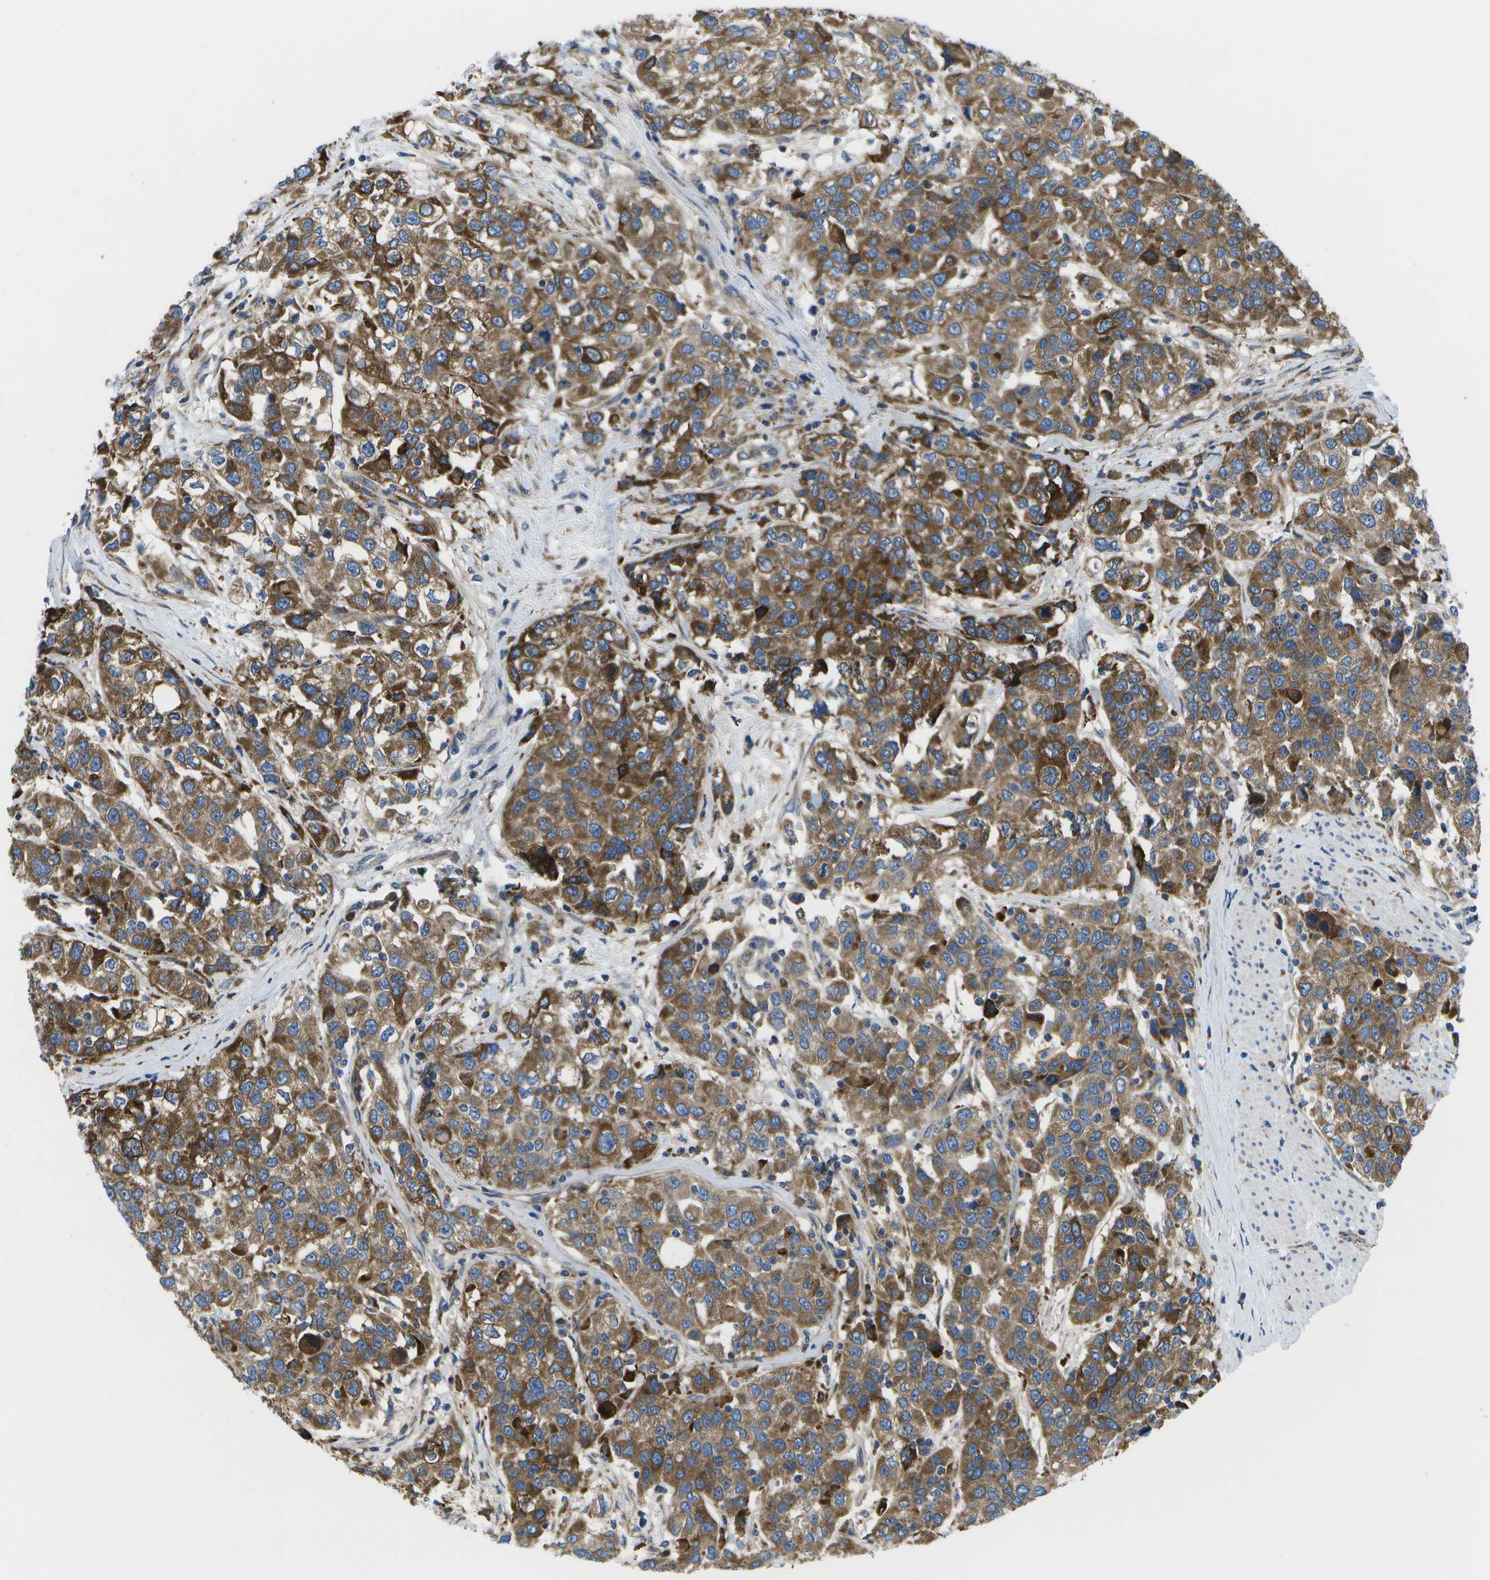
{"staining": {"intensity": "moderate", "quantity": ">75%", "location": "cytoplasmic/membranous"}, "tissue": "urothelial cancer", "cell_type": "Tumor cells", "image_type": "cancer", "snomed": [{"axis": "morphology", "description": "Urothelial carcinoma, High grade"}, {"axis": "topography", "description": "Urinary bladder"}], "caption": "A high-resolution image shows immunohistochemistry (IHC) staining of urothelial carcinoma (high-grade), which demonstrates moderate cytoplasmic/membranous expression in about >75% of tumor cells.", "gene": "GDF5", "patient": {"sex": "female", "age": 80}}